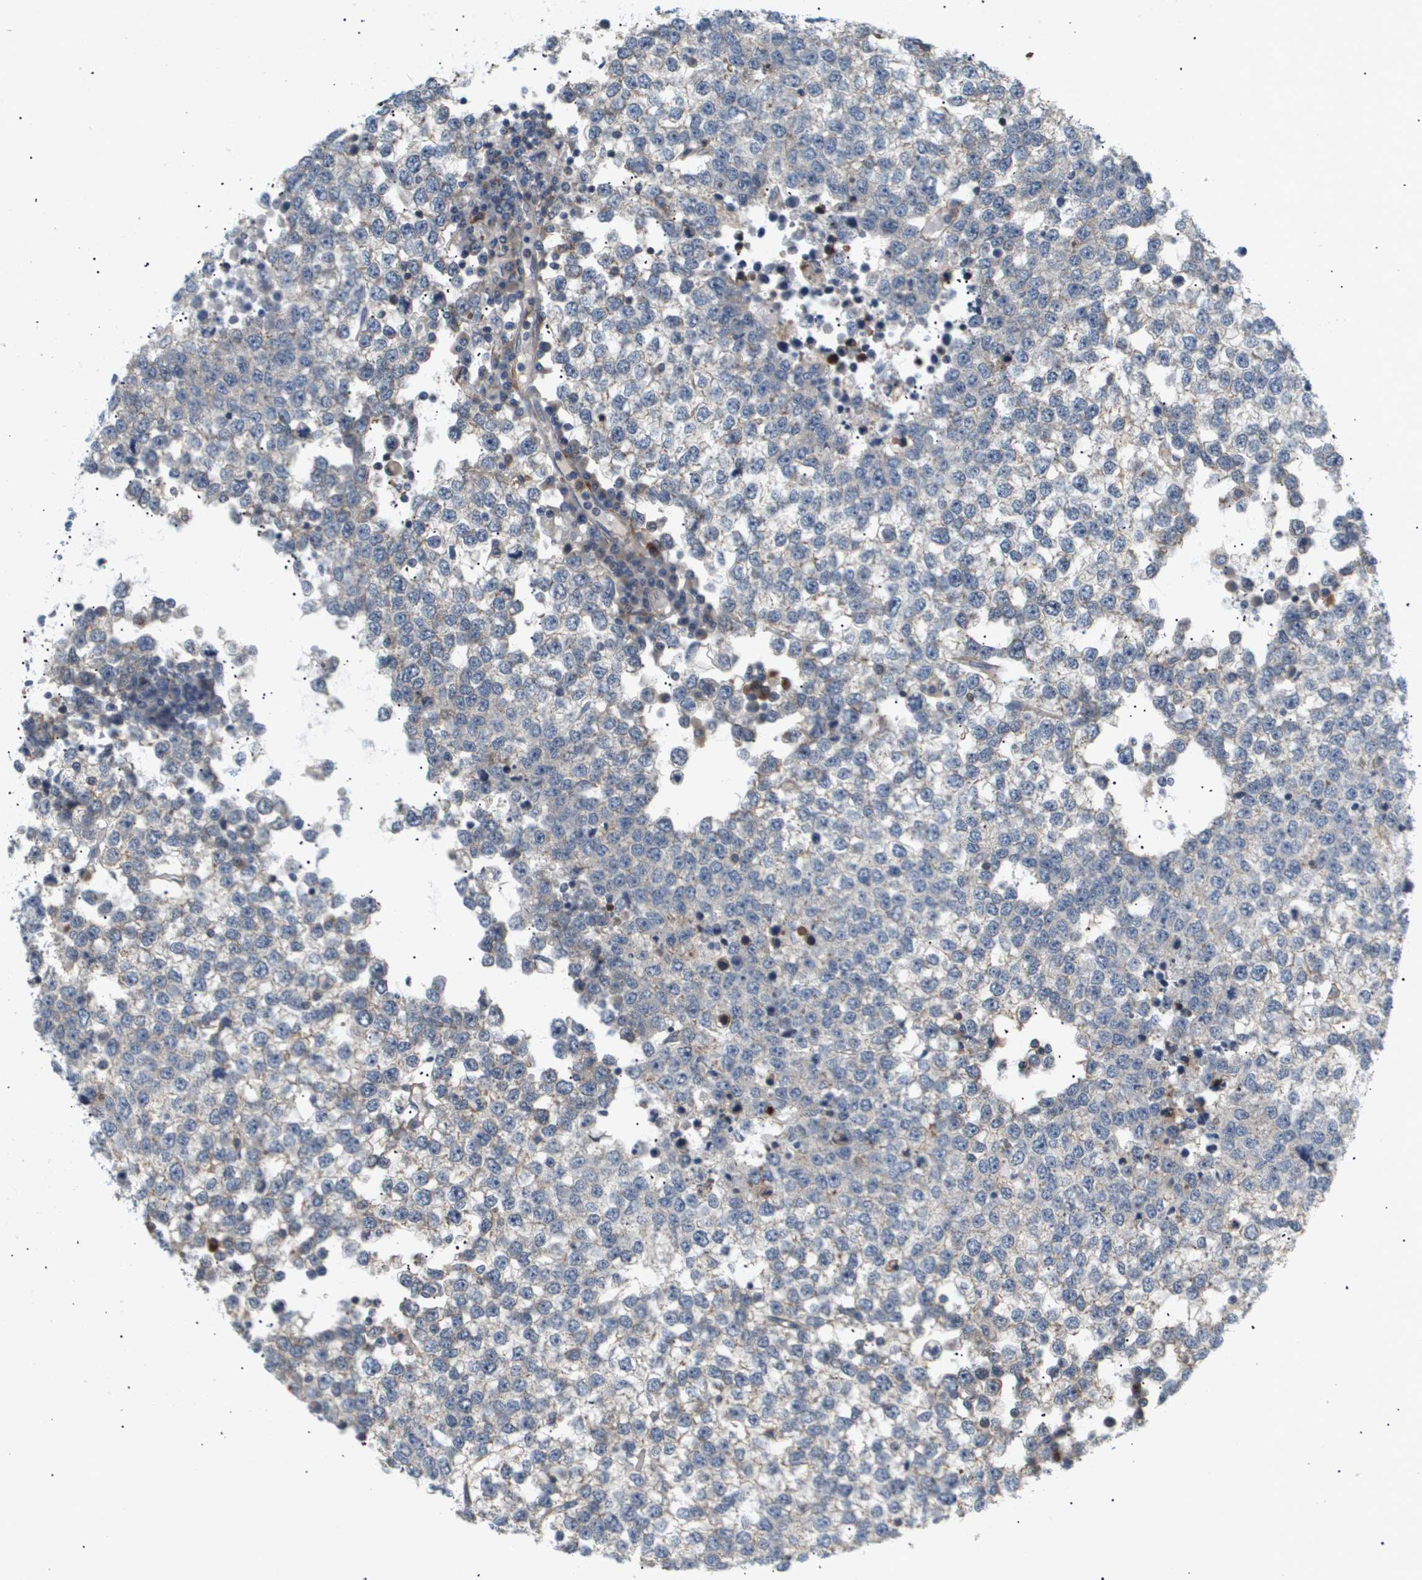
{"staining": {"intensity": "negative", "quantity": "none", "location": "none"}, "tissue": "testis cancer", "cell_type": "Tumor cells", "image_type": "cancer", "snomed": [{"axis": "morphology", "description": "Seminoma, NOS"}, {"axis": "topography", "description": "Testis"}], "caption": "IHC photomicrograph of neoplastic tissue: human testis seminoma stained with DAB demonstrates no significant protein positivity in tumor cells. (DAB immunohistochemistry with hematoxylin counter stain).", "gene": "CORO2B", "patient": {"sex": "male", "age": 65}}